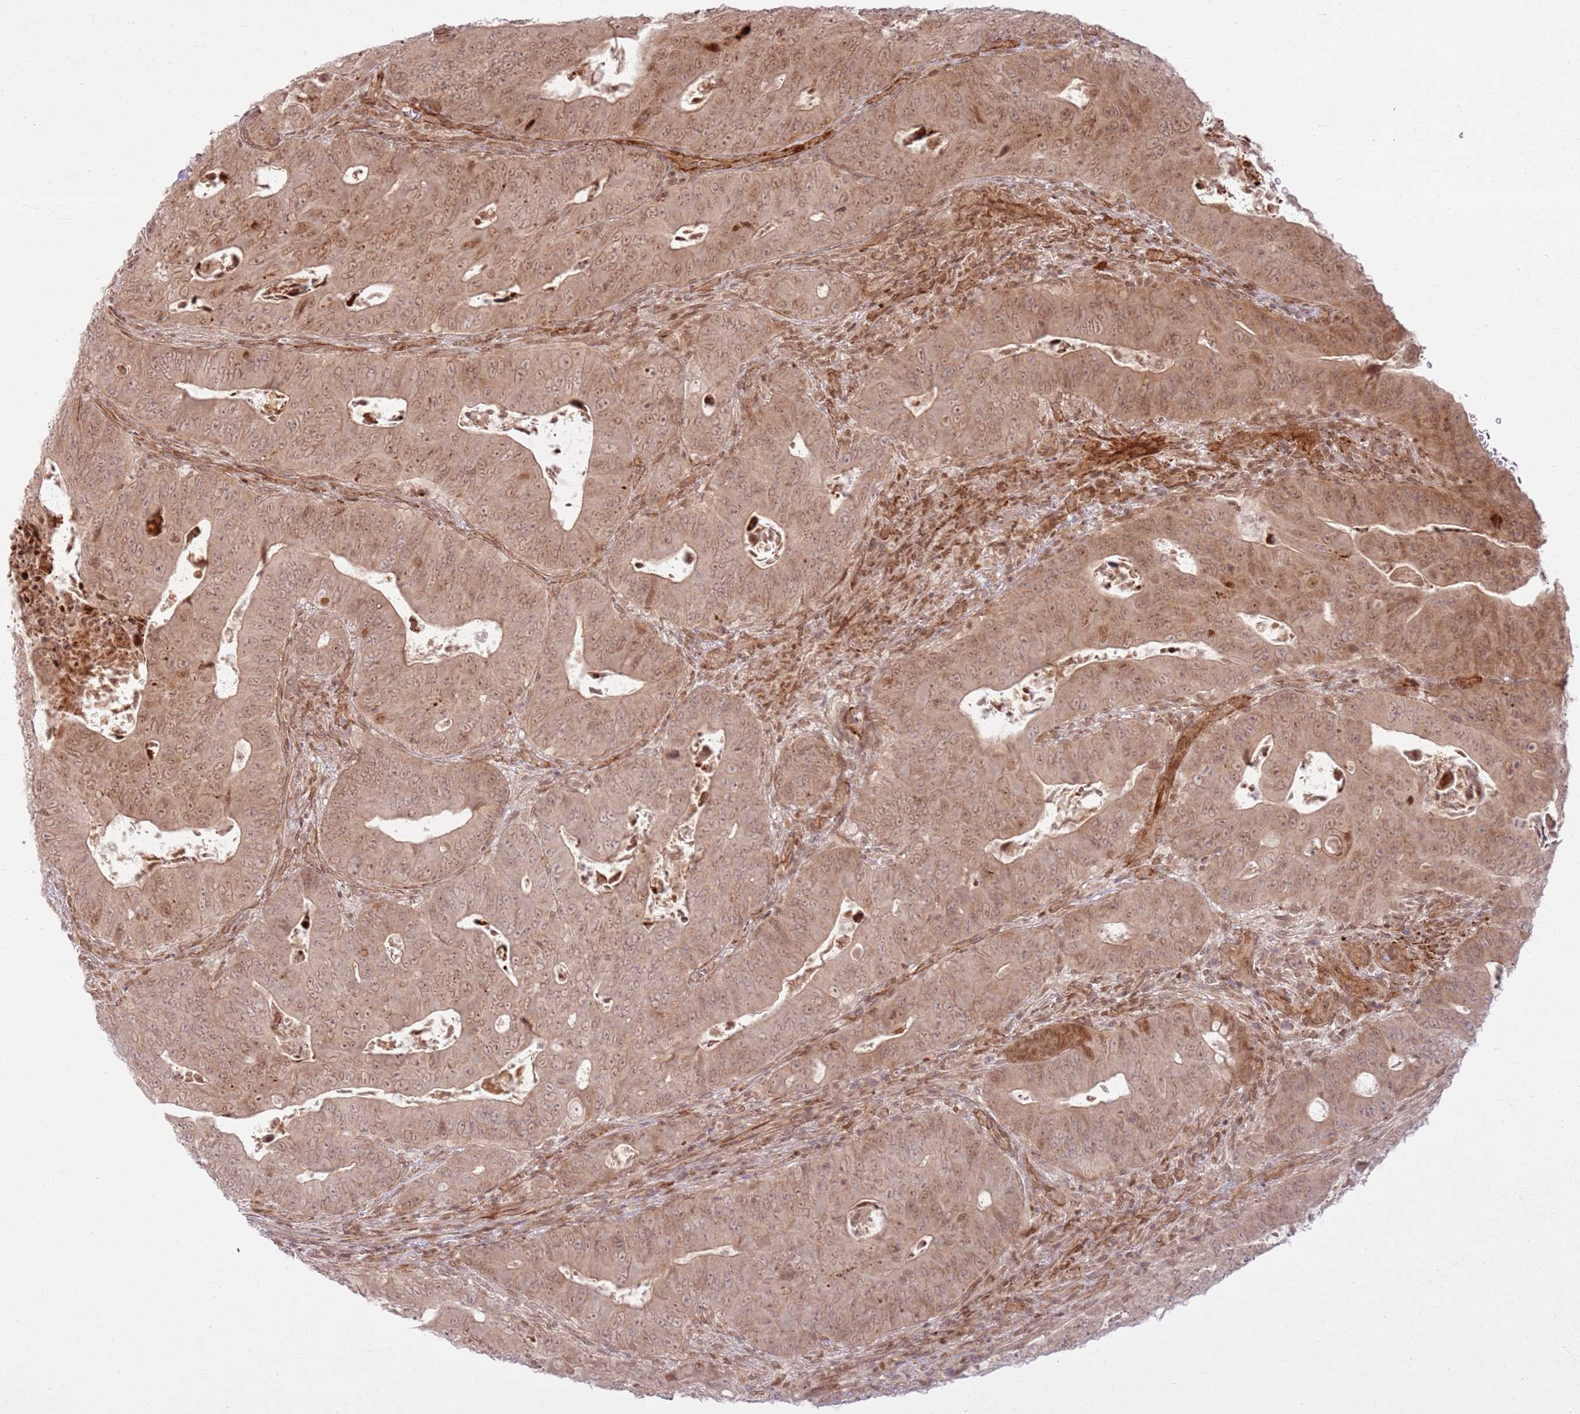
{"staining": {"intensity": "moderate", "quantity": ">75%", "location": "cytoplasmic/membranous,nuclear"}, "tissue": "colorectal cancer", "cell_type": "Tumor cells", "image_type": "cancer", "snomed": [{"axis": "morphology", "description": "Adenocarcinoma, NOS"}, {"axis": "topography", "description": "Rectum"}], "caption": "Tumor cells reveal medium levels of moderate cytoplasmic/membranous and nuclear expression in approximately >75% of cells in human colorectal adenocarcinoma.", "gene": "KLHL36", "patient": {"sex": "female", "age": 75}}